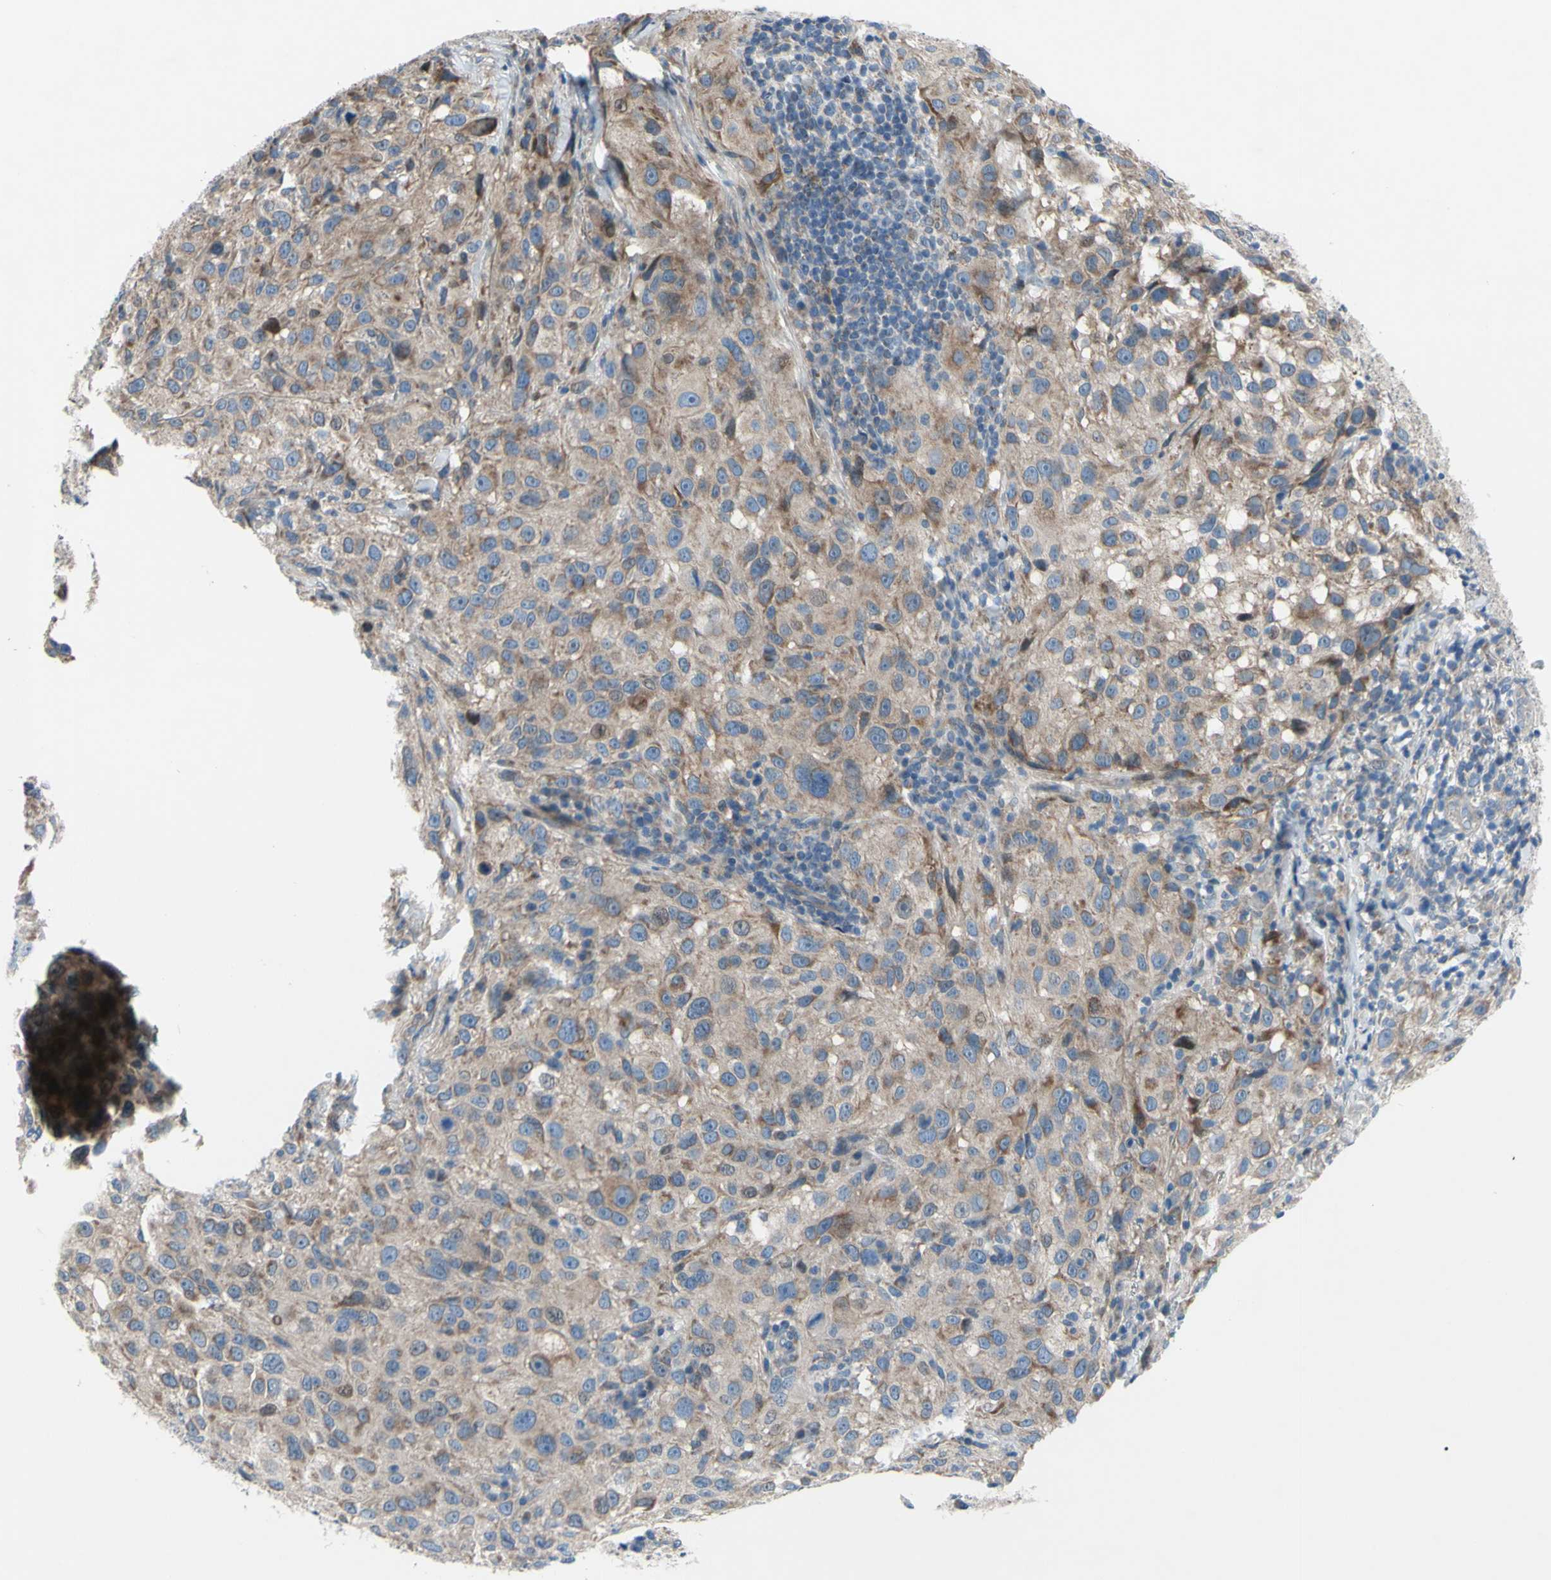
{"staining": {"intensity": "moderate", "quantity": ">75%", "location": "cytoplasmic/membranous"}, "tissue": "melanoma", "cell_type": "Tumor cells", "image_type": "cancer", "snomed": [{"axis": "morphology", "description": "Necrosis, NOS"}, {"axis": "morphology", "description": "Malignant melanoma, NOS"}, {"axis": "topography", "description": "Skin"}], "caption": "A brown stain highlights moderate cytoplasmic/membranous staining of a protein in malignant melanoma tumor cells. The staining was performed using DAB, with brown indicating positive protein expression. Nuclei are stained blue with hematoxylin.", "gene": "GRAMD2B", "patient": {"sex": "female", "age": 87}}